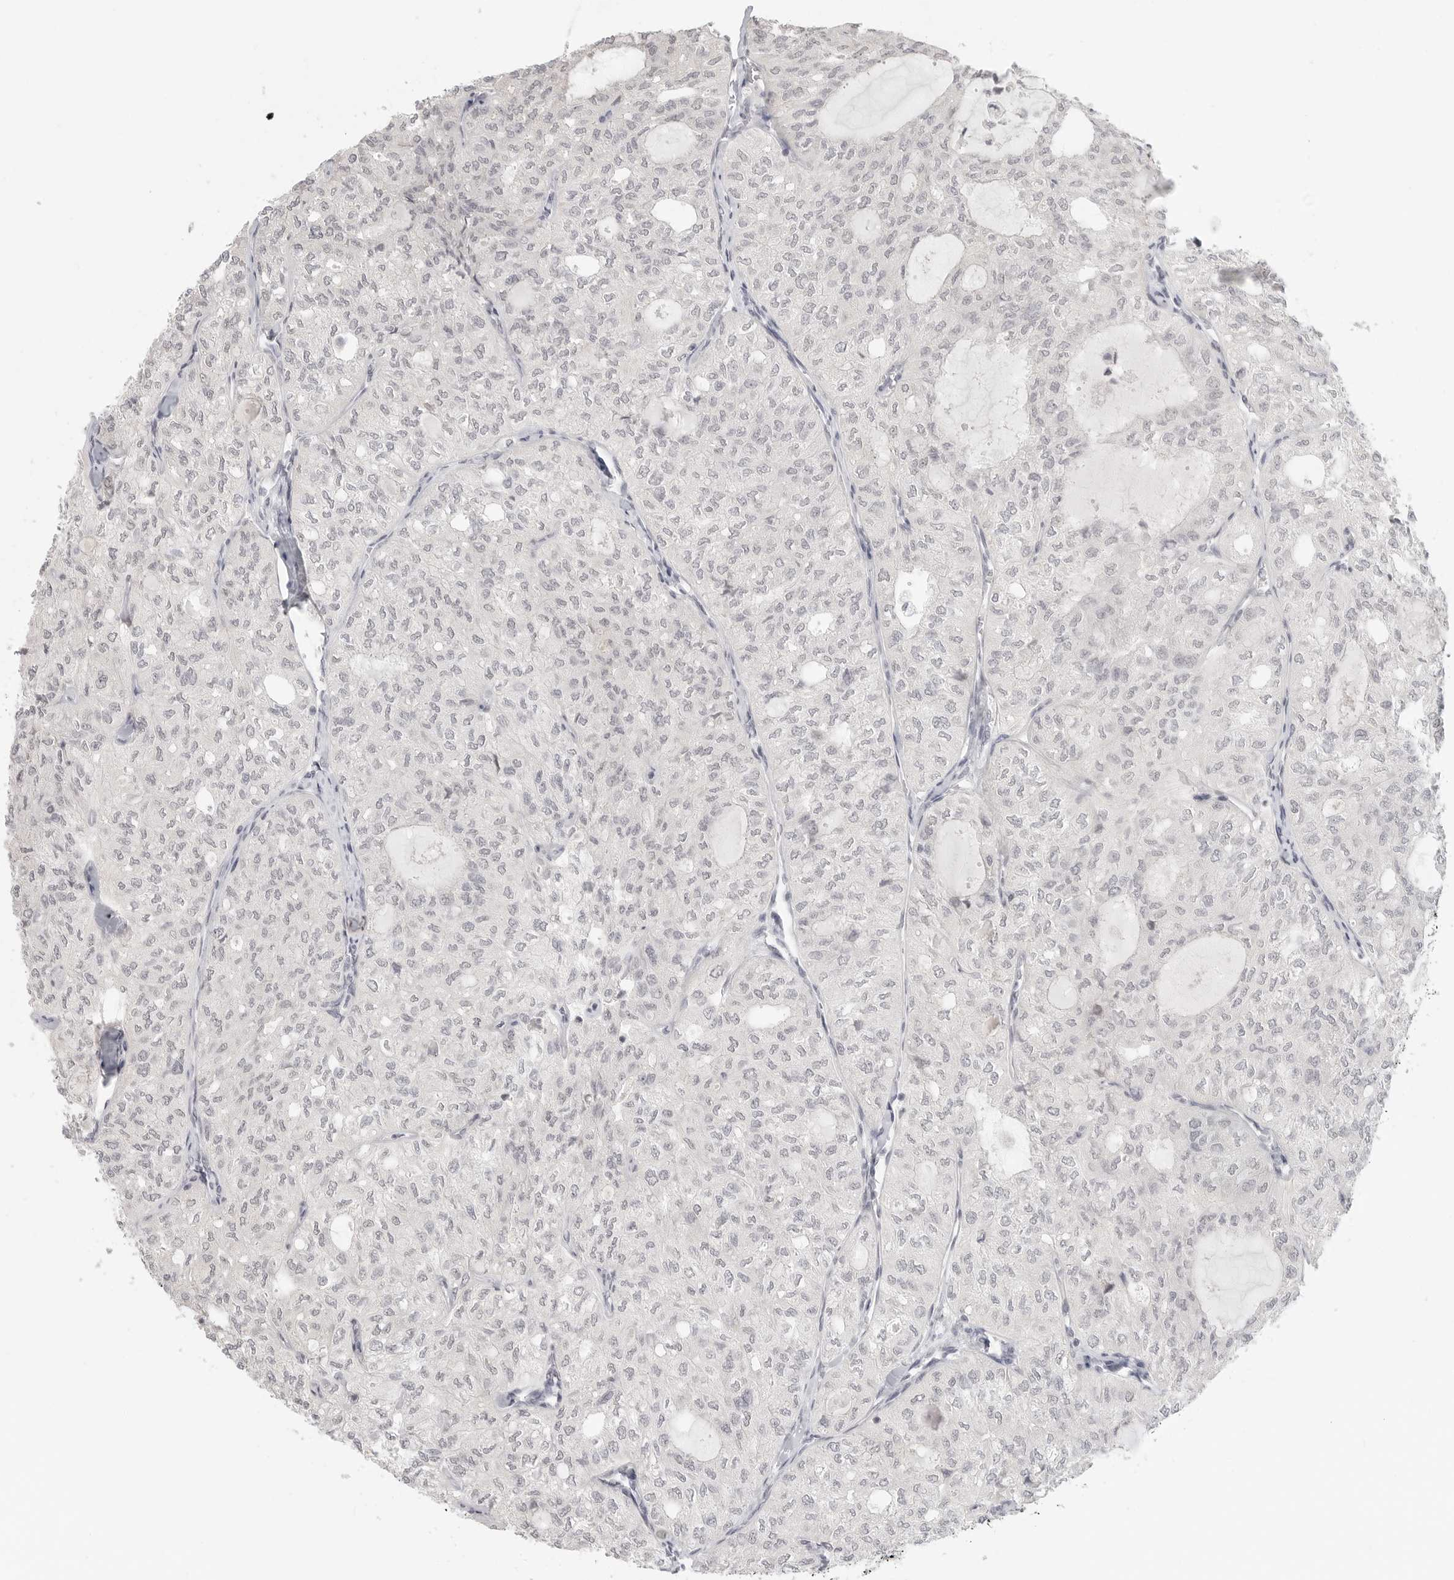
{"staining": {"intensity": "negative", "quantity": "none", "location": "none"}, "tissue": "thyroid cancer", "cell_type": "Tumor cells", "image_type": "cancer", "snomed": [{"axis": "morphology", "description": "Follicular adenoma carcinoma, NOS"}, {"axis": "topography", "description": "Thyroid gland"}], "caption": "An immunohistochemistry image of thyroid cancer is shown. There is no staining in tumor cells of thyroid cancer.", "gene": "KLK11", "patient": {"sex": "male", "age": 75}}